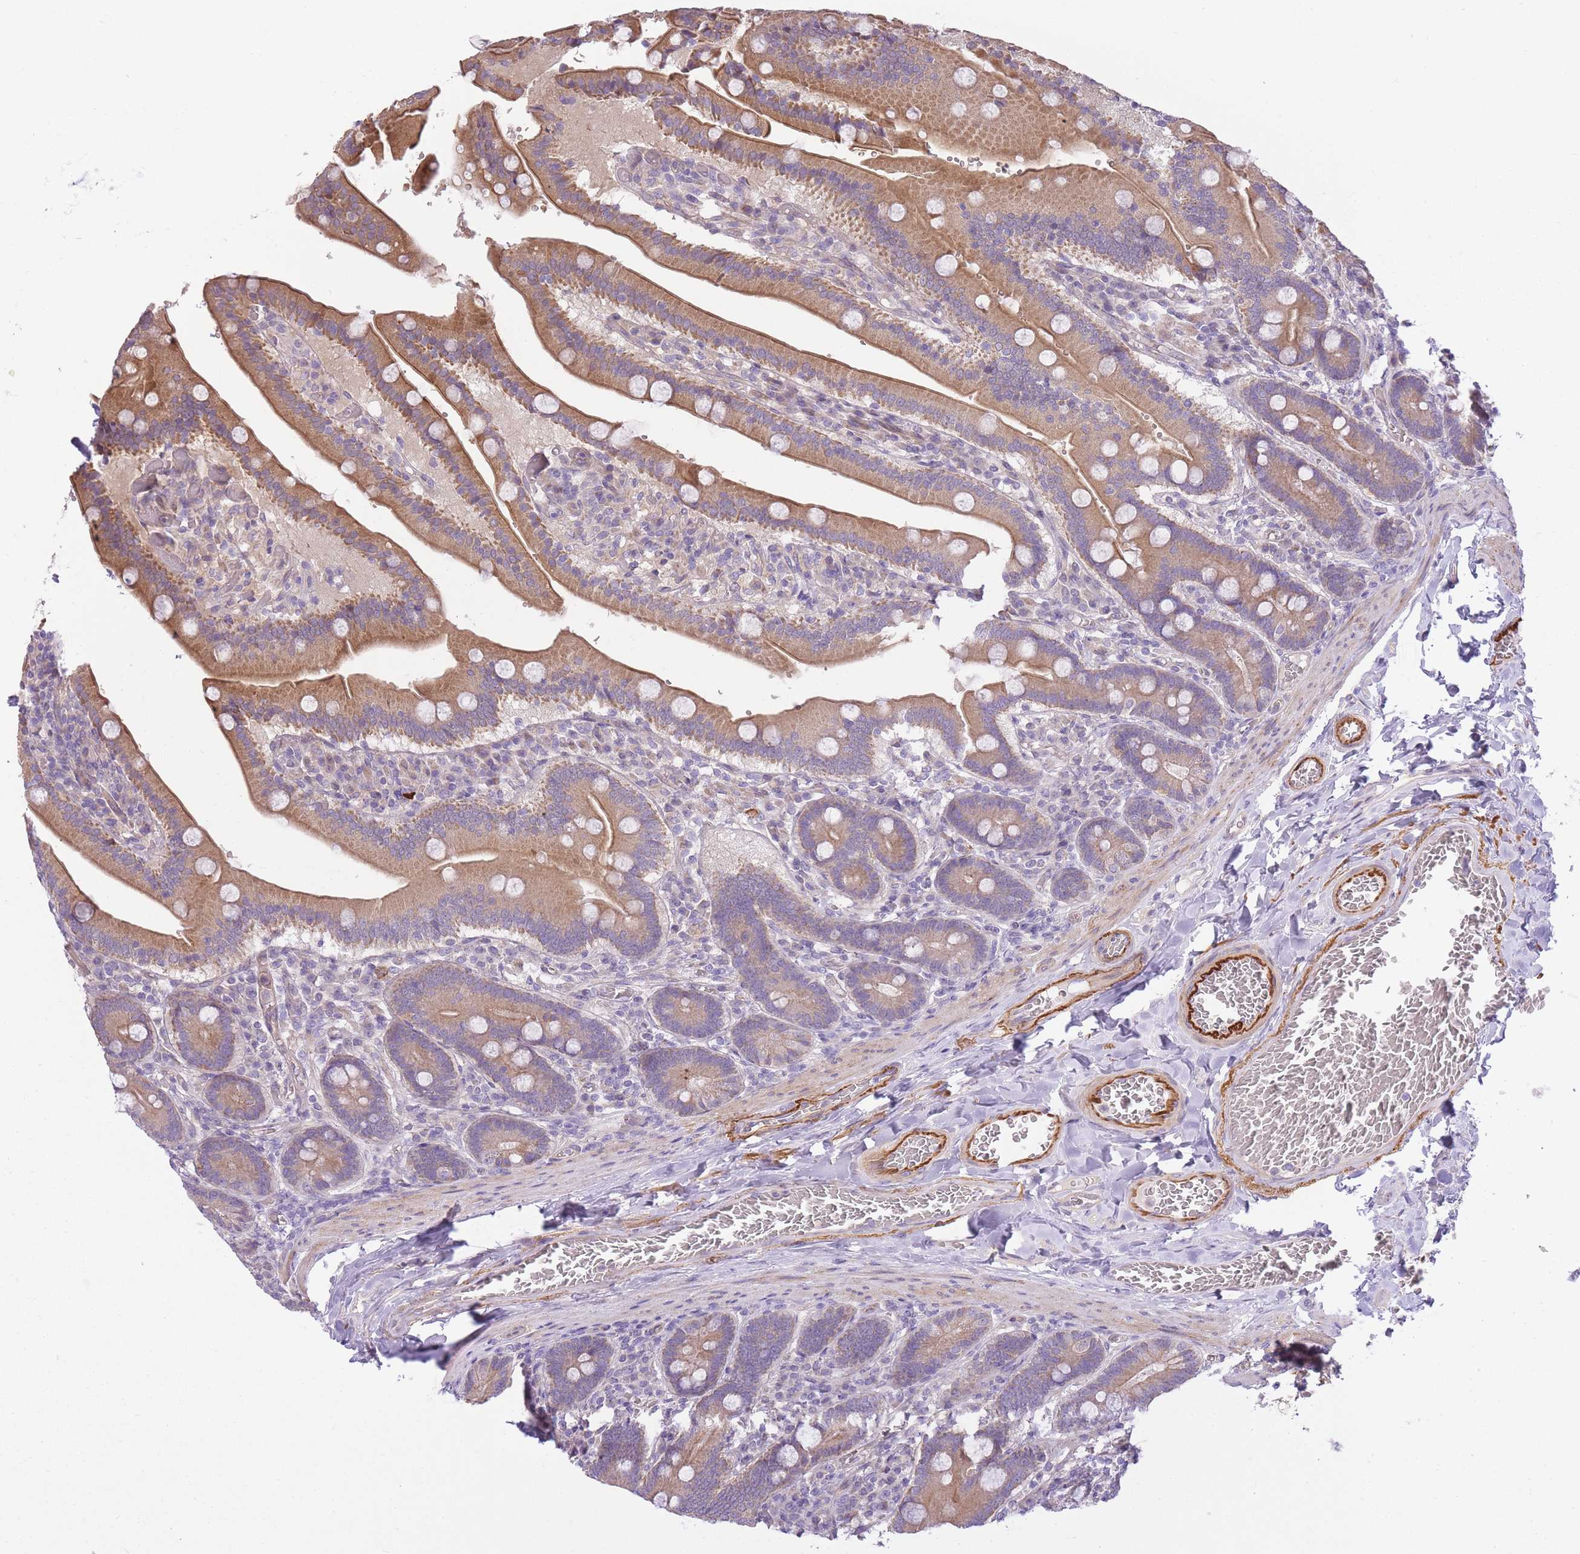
{"staining": {"intensity": "moderate", "quantity": ">75%", "location": "cytoplasmic/membranous"}, "tissue": "duodenum", "cell_type": "Glandular cells", "image_type": "normal", "snomed": [{"axis": "morphology", "description": "Normal tissue, NOS"}, {"axis": "topography", "description": "Duodenum"}], "caption": "The histopathology image exhibits immunohistochemical staining of normal duodenum. There is moderate cytoplasmic/membranous staining is present in approximately >75% of glandular cells.", "gene": "REV1", "patient": {"sex": "female", "age": 62}}